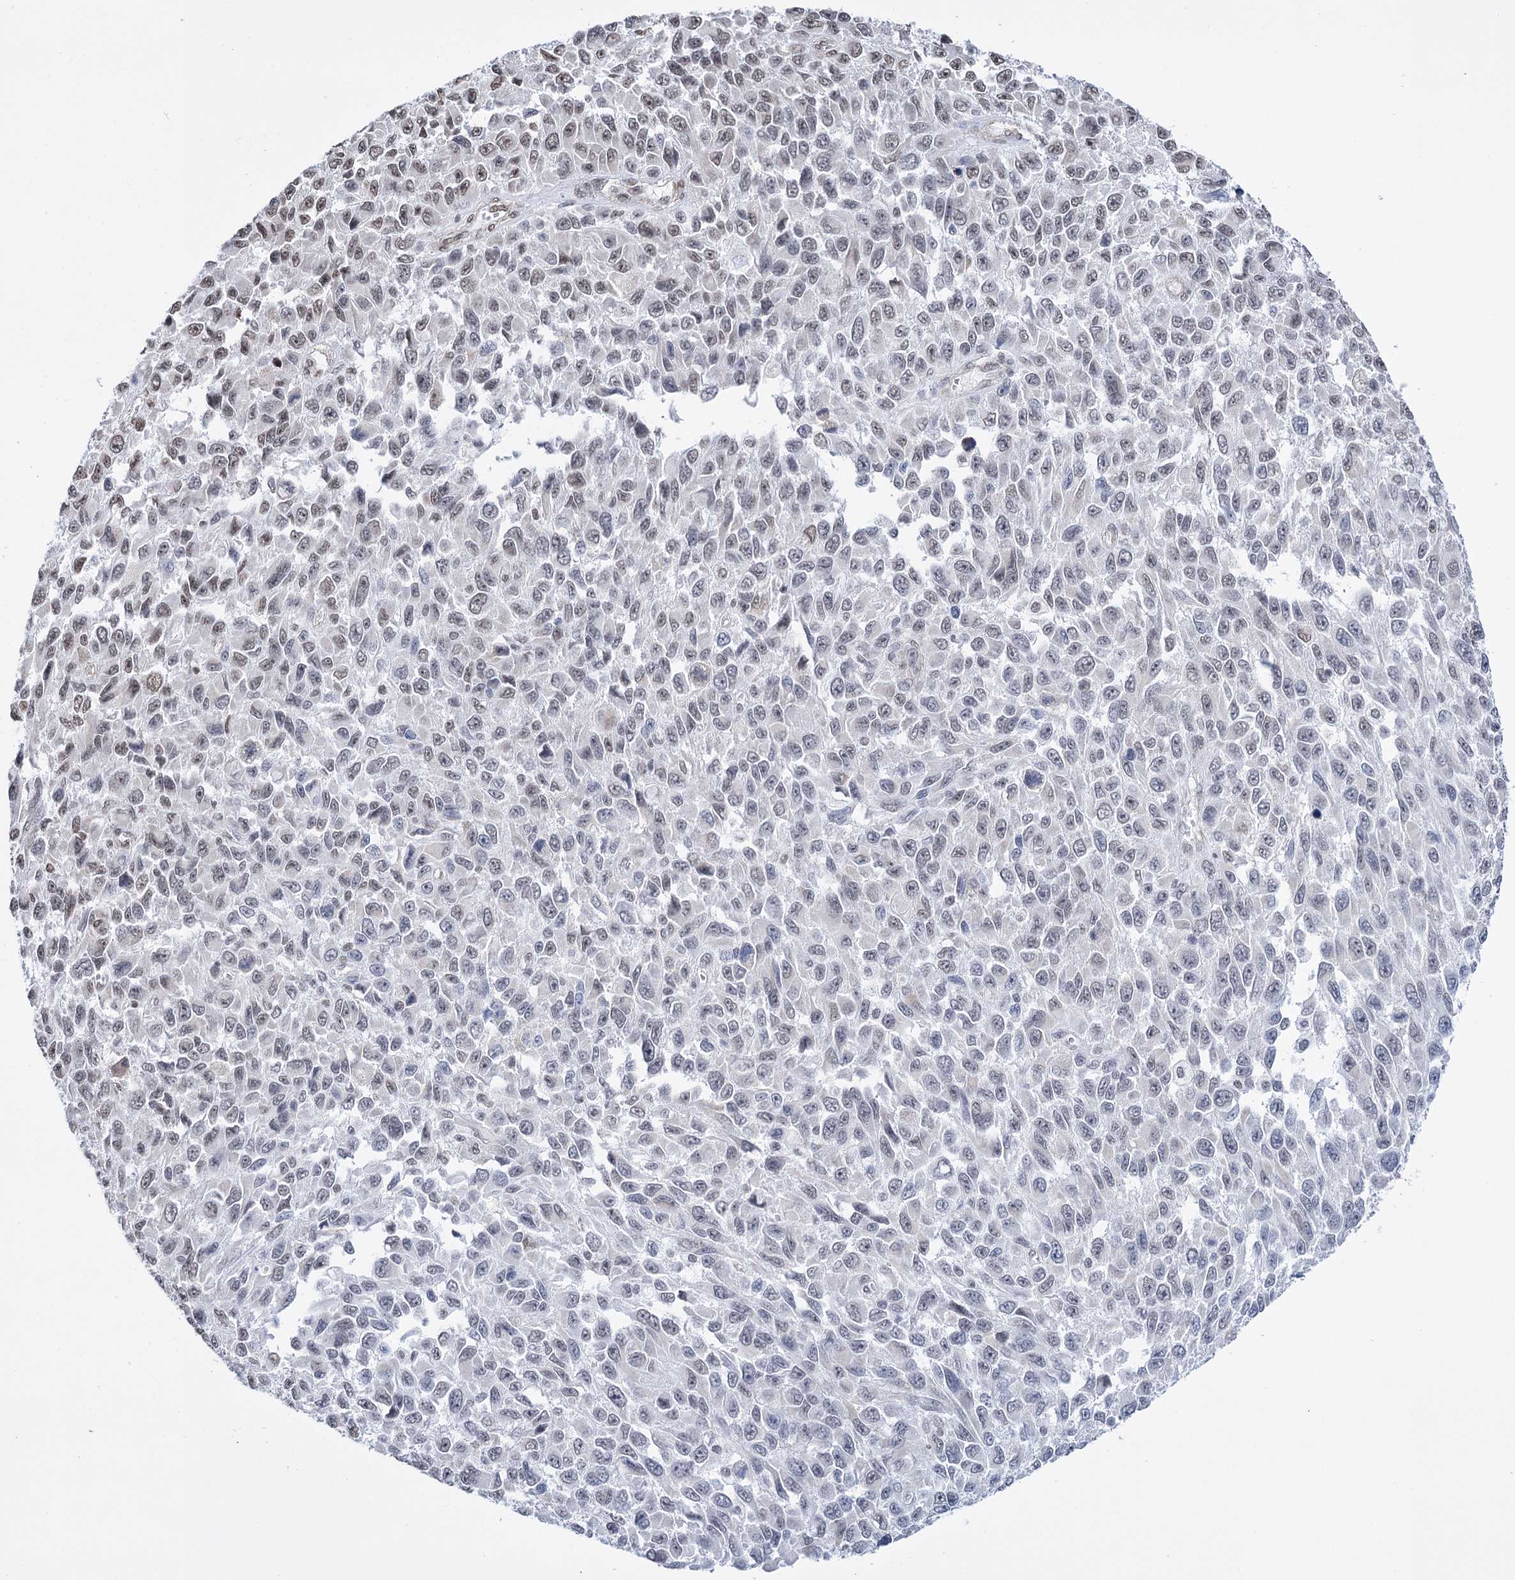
{"staining": {"intensity": "weak", "quantity": "<25%", "location": "nuclear"}, "tissue": "melanoma", "cell_type": "Tumor cells", "image_type": "cancer", "snomed": [{"axis": "morphology", "description": "Normal tissue, NOS"}, {"axis": "morphology", "description": "Malignant melanoma, NOS"}, {"axis": "topography", "description": "Skin"}], "caption": "IHC micrograph of melanoma stained for a protein (brown), which exhibits no staining in tumor cells.", "gene": "ABHD10", "patient": {"sex": "female", "age": 96}}